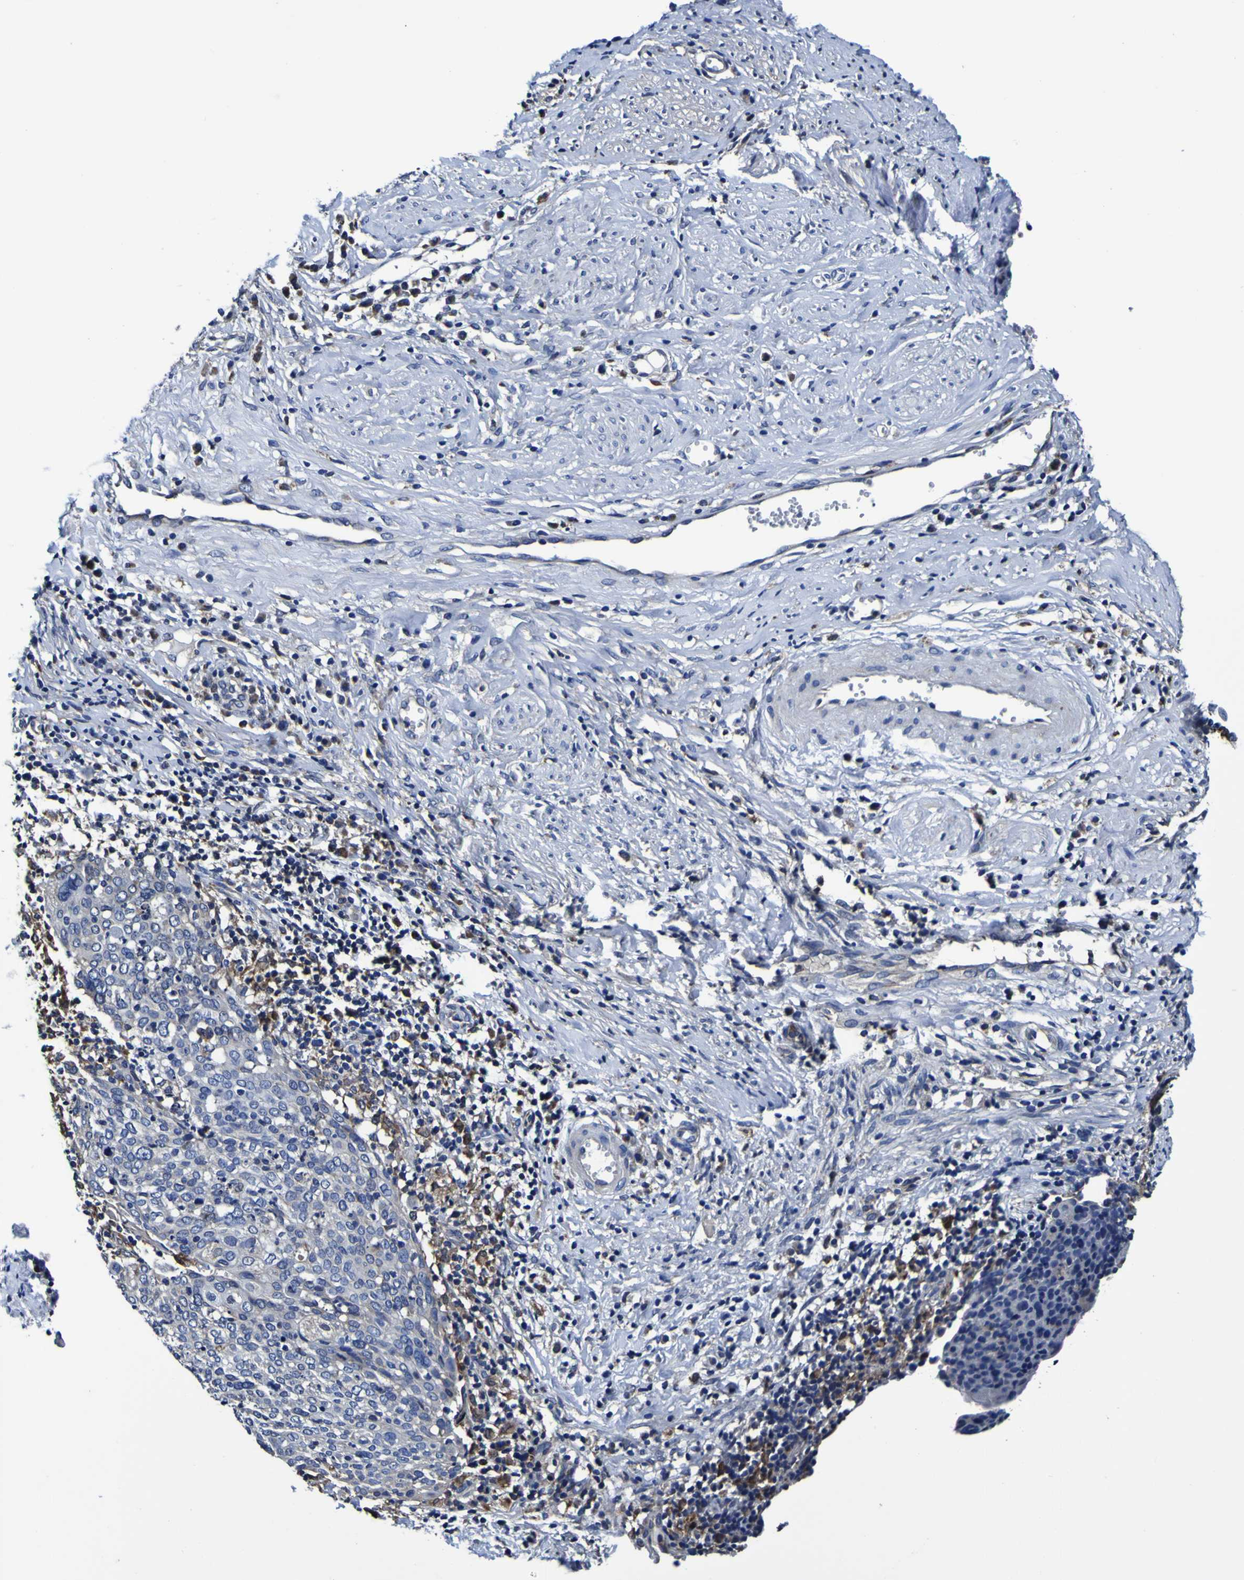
{"staining": {"intensity": "weak", "quantity": "<25%", "location": "cytoplasmic/membranous"}, "tissue": "cervical cancer", "cell_type": "Tumor cells", "image_type": "cancer", "snomed": [{"axis": "morphology", "description": "Squamous cell carcinoma, NOS"}, {"axis": "topography", "description": "Cervix"}], "caption": "This micrograph is of cervical squamous cell carcinoma stained with IHC to label a protein in brown with the nuclei are counter-stained blue. There is no expression in tumor cells.", "gene": "GPX1", "patient": {"sex": "female", "age": 40}}